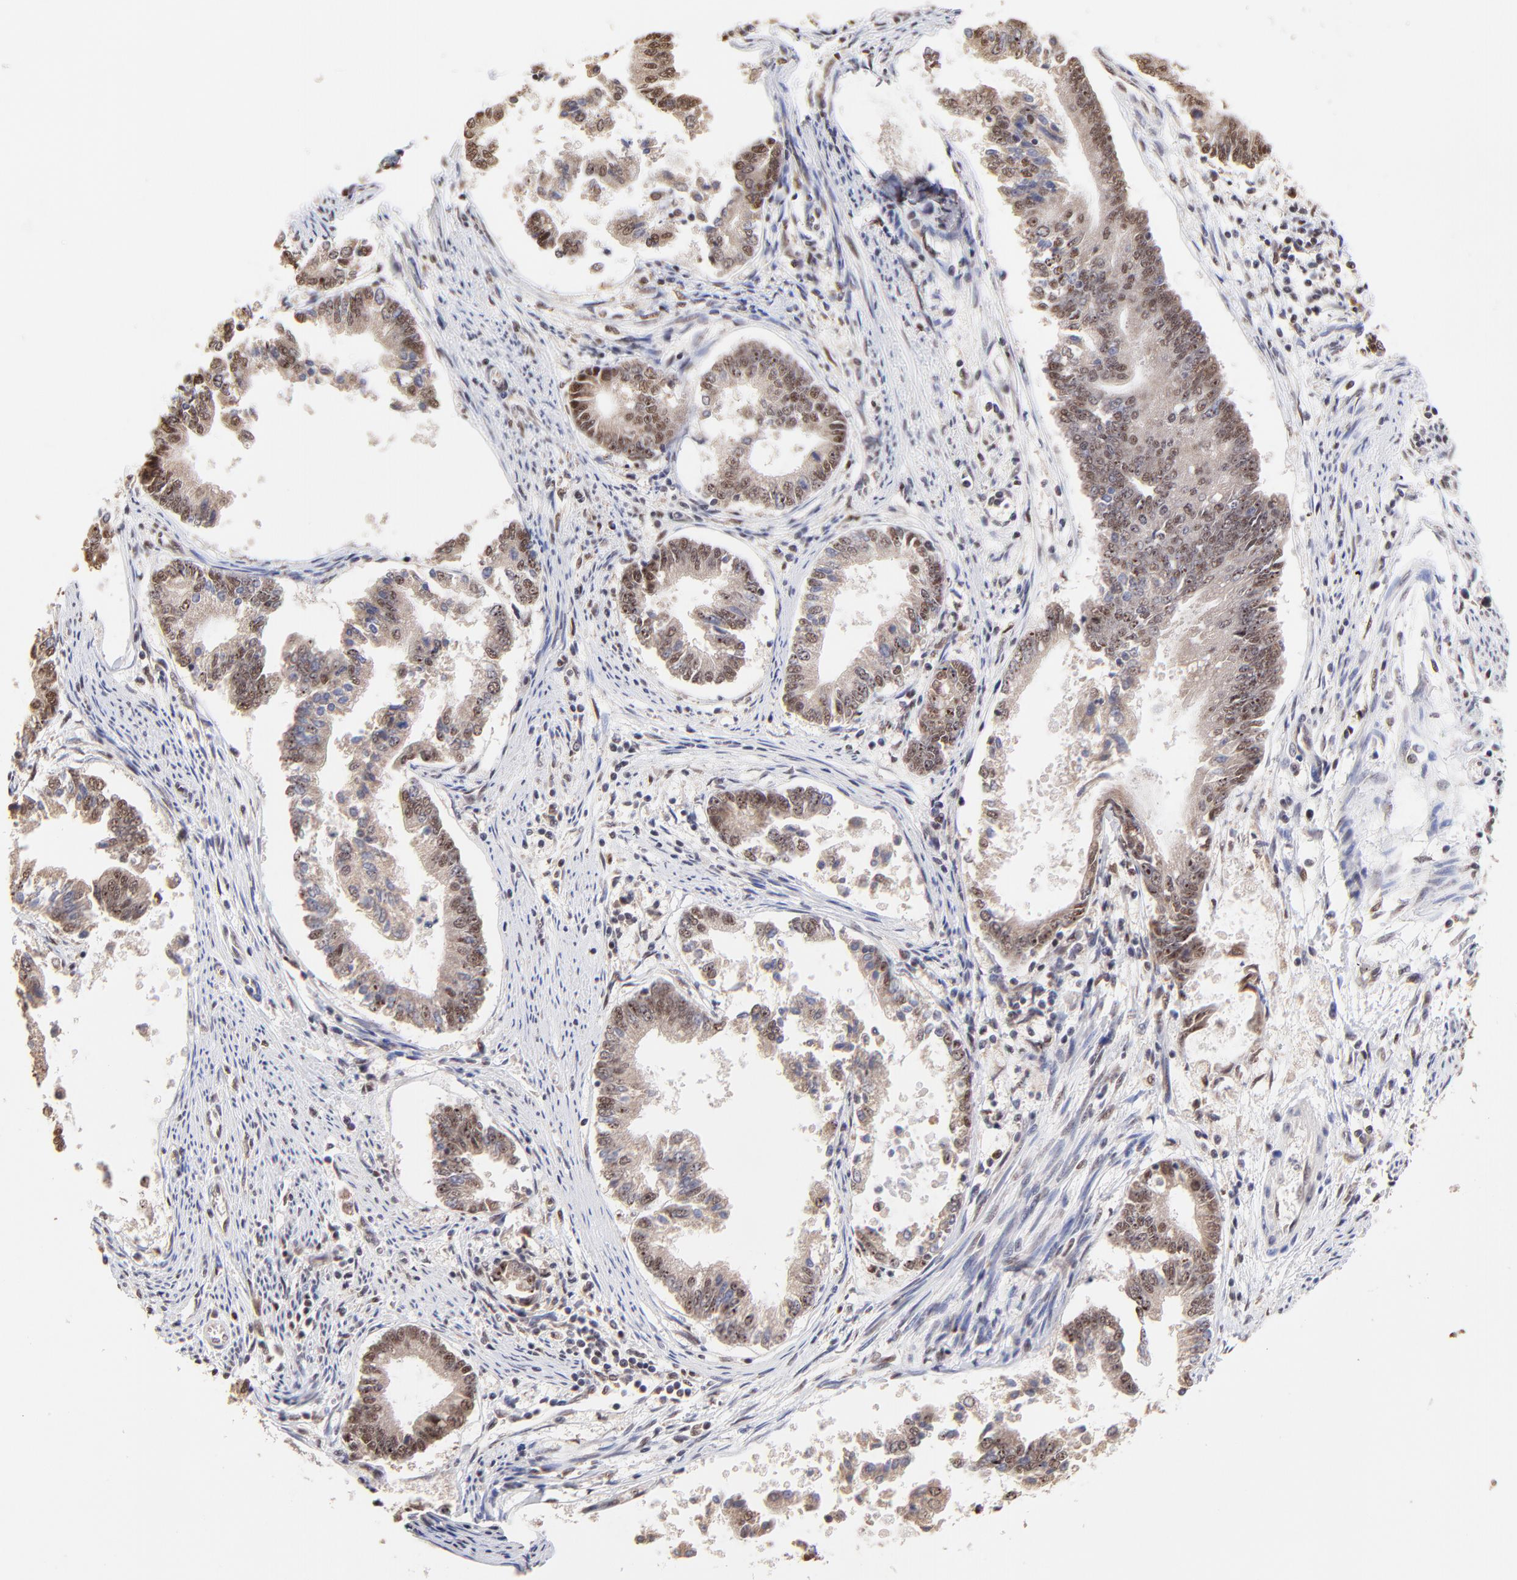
{"staining": {"intensity": "weak", "quantity": ">75%", "location": "cytoplasmic/membranous,nuclear"}, "tissue": "endometrial cancer", "cell_type": "Tumor cells", "image_type": "cancer", "snomed": [{"axis": "morphology", "description": "Adenocarcinoma, NOS"}, {"axis": "topography", "description": "Endometrium"}], "caption": "Endometrial adenocarcinoma stained for a protein demonstrates weak cytoplasmic/membranous and nuclear positivity in tumor cells.", "gene": "ZNF670", "patient": {"sex": "female", "age": 63}}